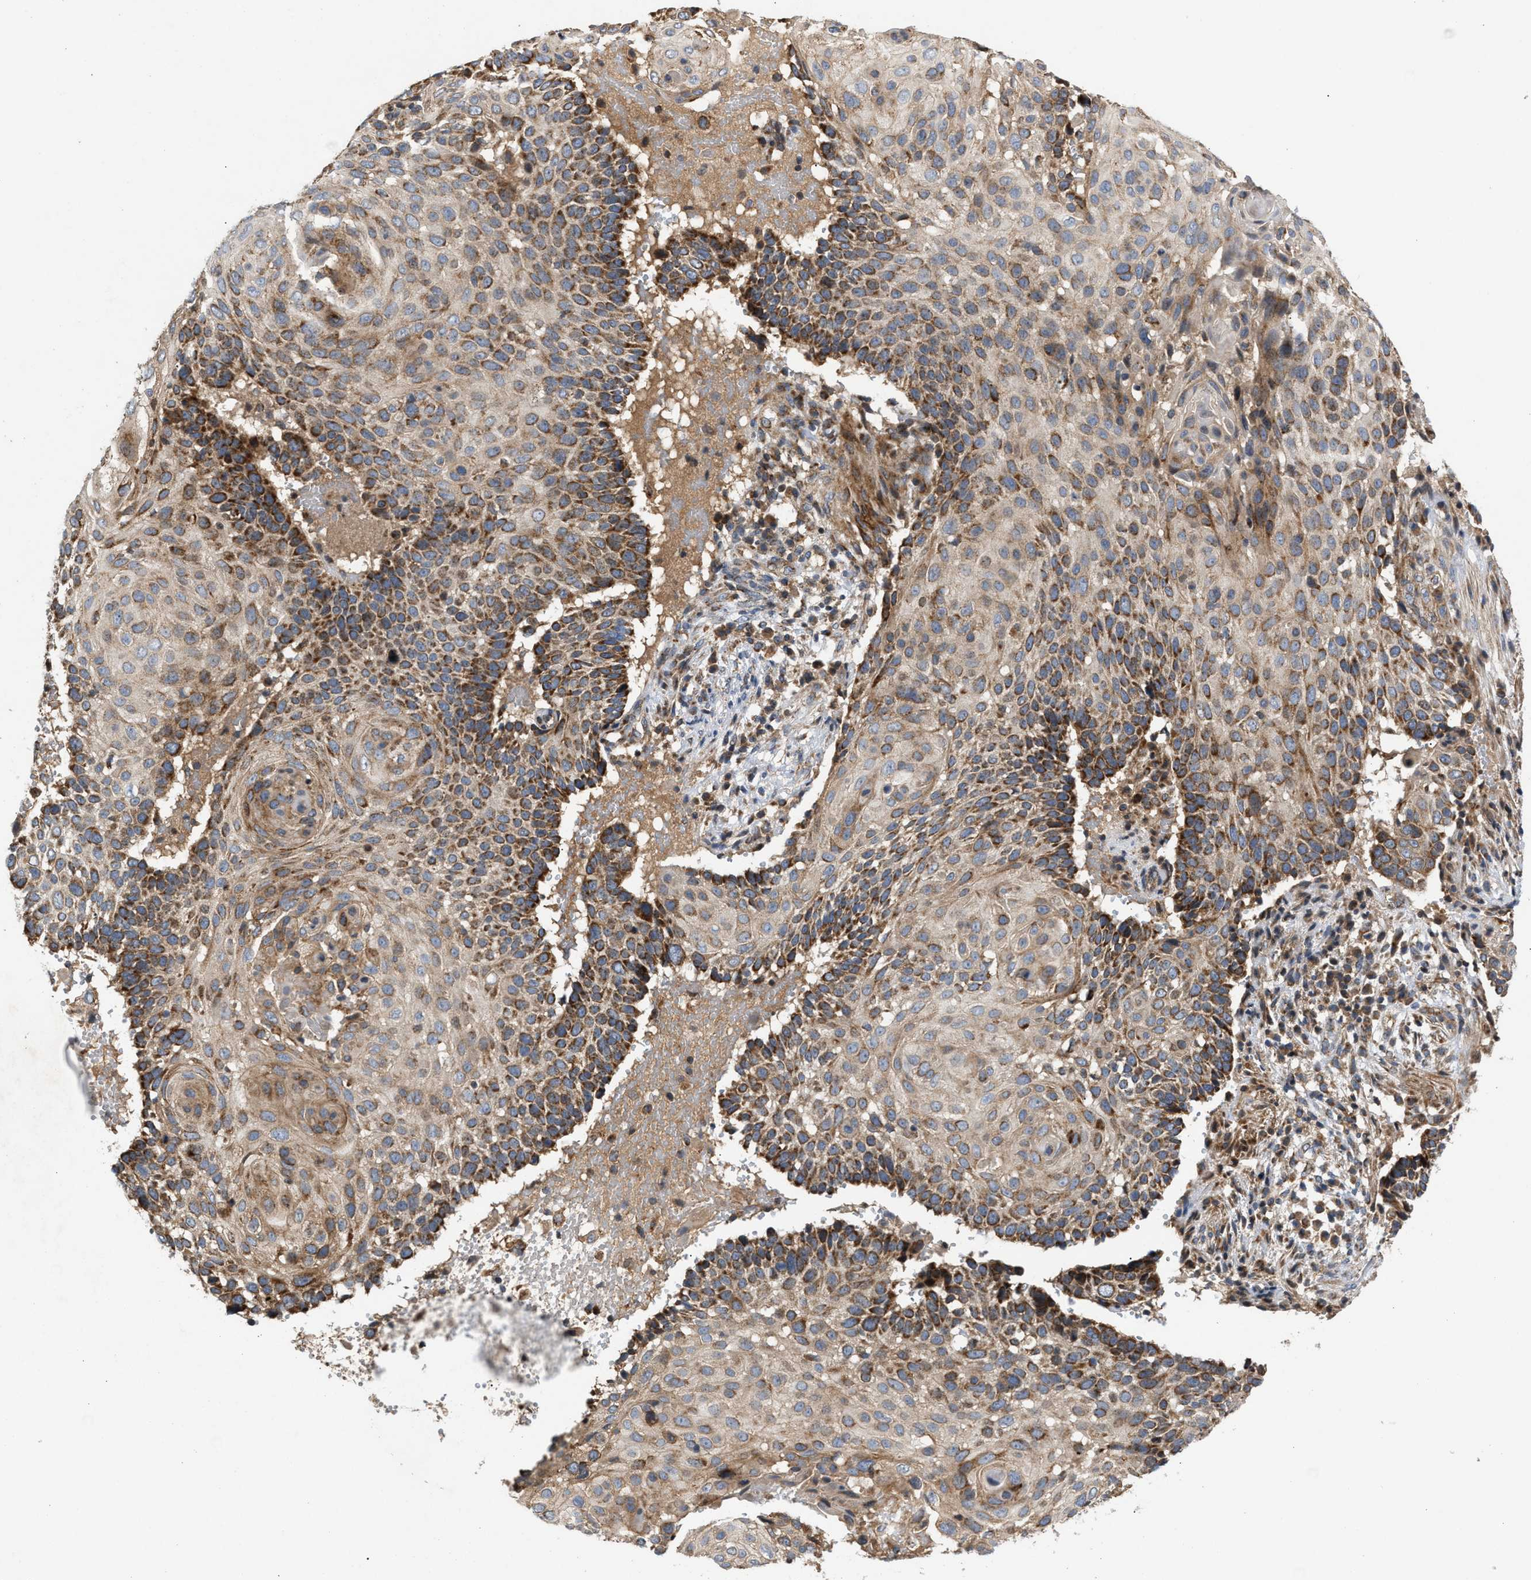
{"staining": {"intensity": "moderate", "quantity": ">75%", "location": "cytoplasmic/membranous"}, "tissue": "cervical cancer", "cell_type": "Tumor cells", "image_type": "cancer", "snomed": [{"axis": "morphology", "description": "Squamous cell carcinoma, NOS"}, {"axis": "topography", "description": "Cervix"}], "caption": "Protein expression by IHC displays moderate cytoplasmic/membranous expression in approximately >75% of tumor cells in squamous cell carcinoma (cervical). (DAB IHC with brightfield microscopy, high magnification).", "gene": "TACO1", "patient": {"sex": "female", "age": 74}}